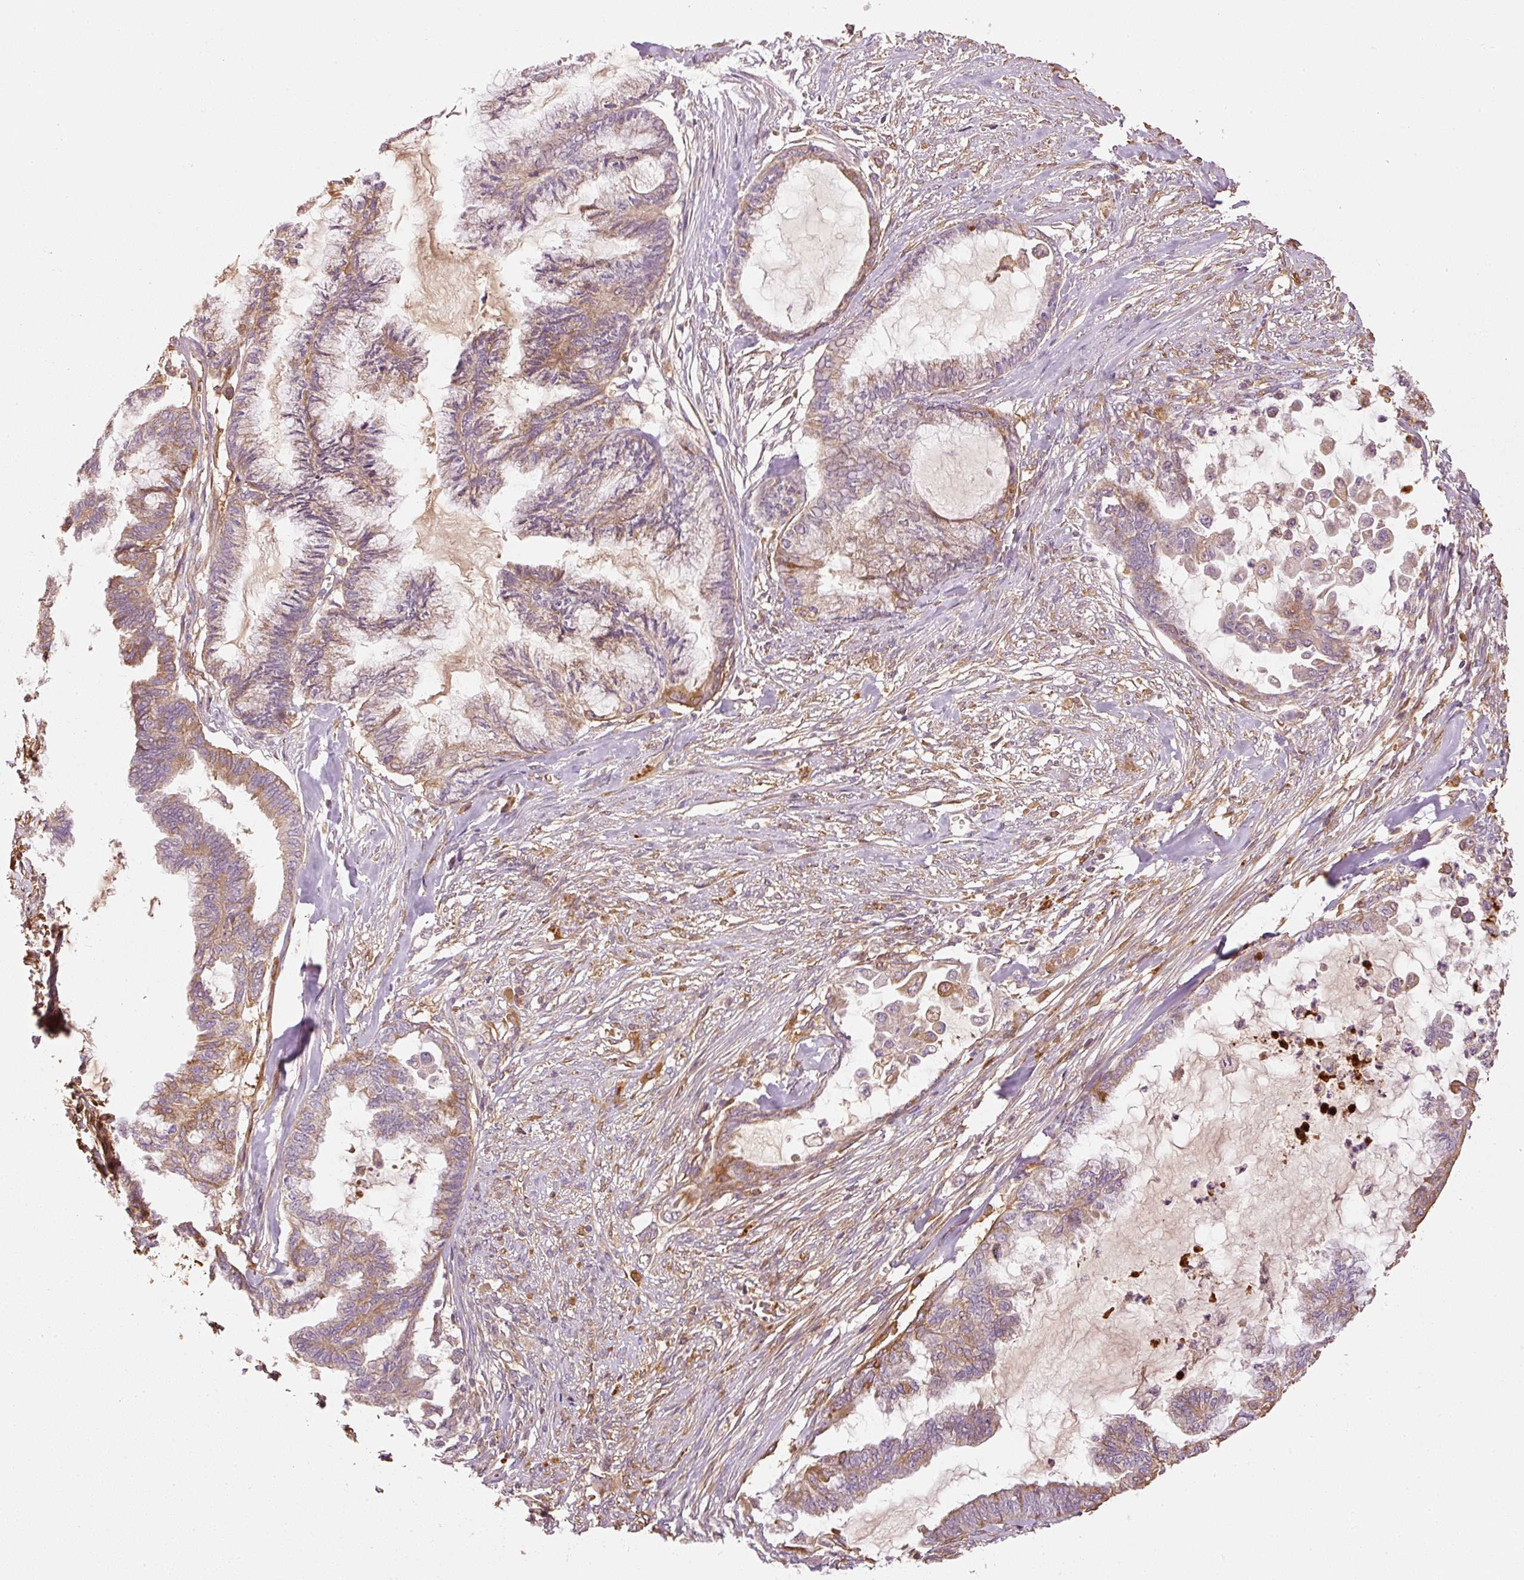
{"staining": {"intensity": "weak", "quantity": ">75%", "location": "cytoplasmic/membranous"}, "tissue": "endometrial cancer", "cell_type": "Tumor cells", "image_type": "cancer", "snomed": [{"axis": "morphology", "description": "Adenocarcinoma, NOS"}, {"axis": "topography", "description": "Endometrium"}], "caption": "Immunohistochemical staining of human endometrial cancer shows low levels of weak cytoplasmic/membranous positivity in about >75% of tumor cells.", "gene": "SERPING1", "patient": {"sex": "female", "age": 86}}